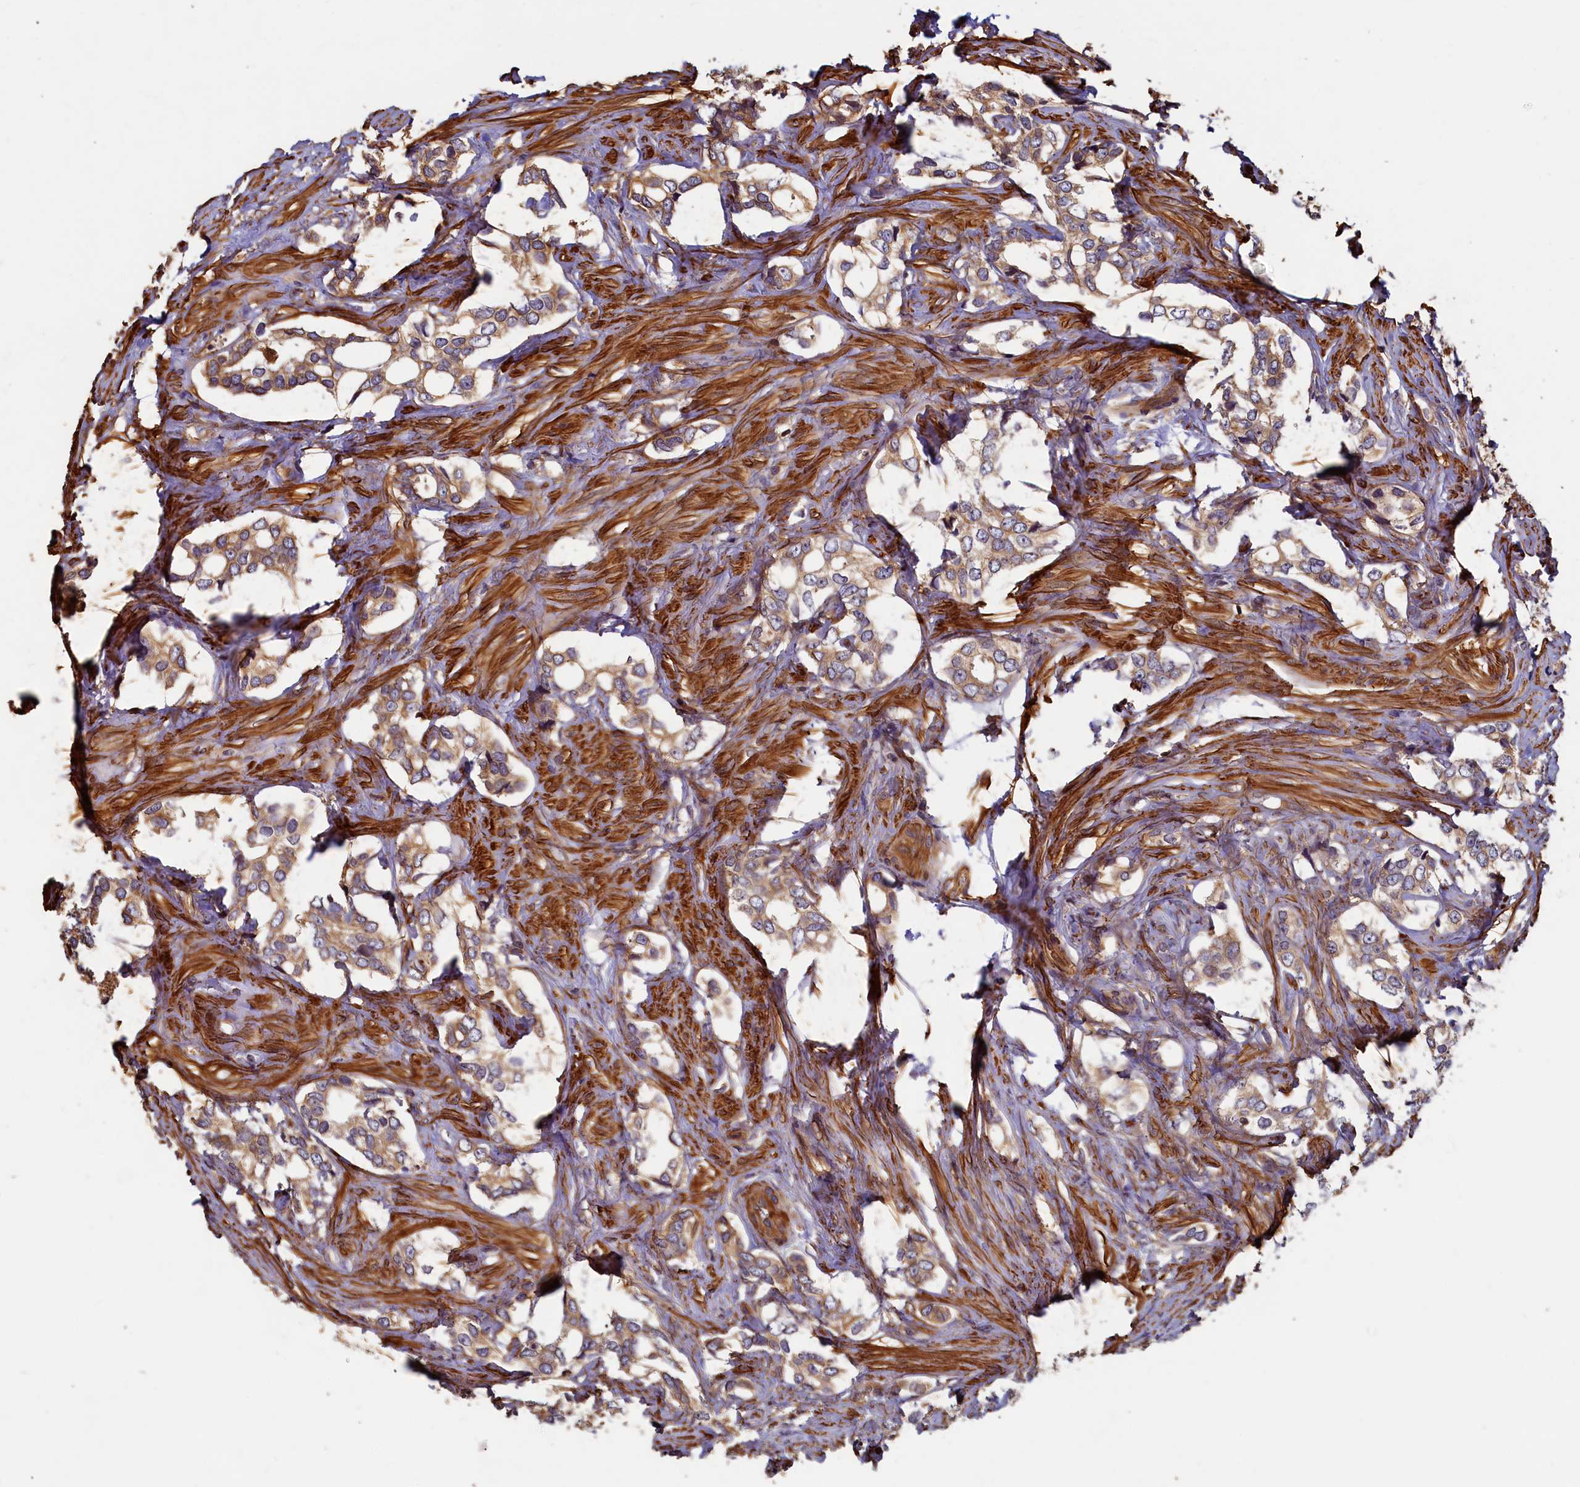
{"staining": {"intensity": "moderate", "quantity": ">75%", "location": "cytoplasmic/membranous"}, "tissue": "prostate cancer", "cell_type": "Tumor cells", "image_type": "cancer", "snomed": [{"axis": "morphology", "description": "Adenocarcinoma, High grade"}, {"axis": "topography", "description": "Prostate"}], "caption": "High-power microscopy captured an immunohistochemistry histopathology image of prostate cancer, revealing moderate cytoplasmic/membranous staining in about >75% of tumor cells. Nuclei are stained in blue.", "gene": "CCDC102B", "patient": {"sex": "male", "age": 66}}